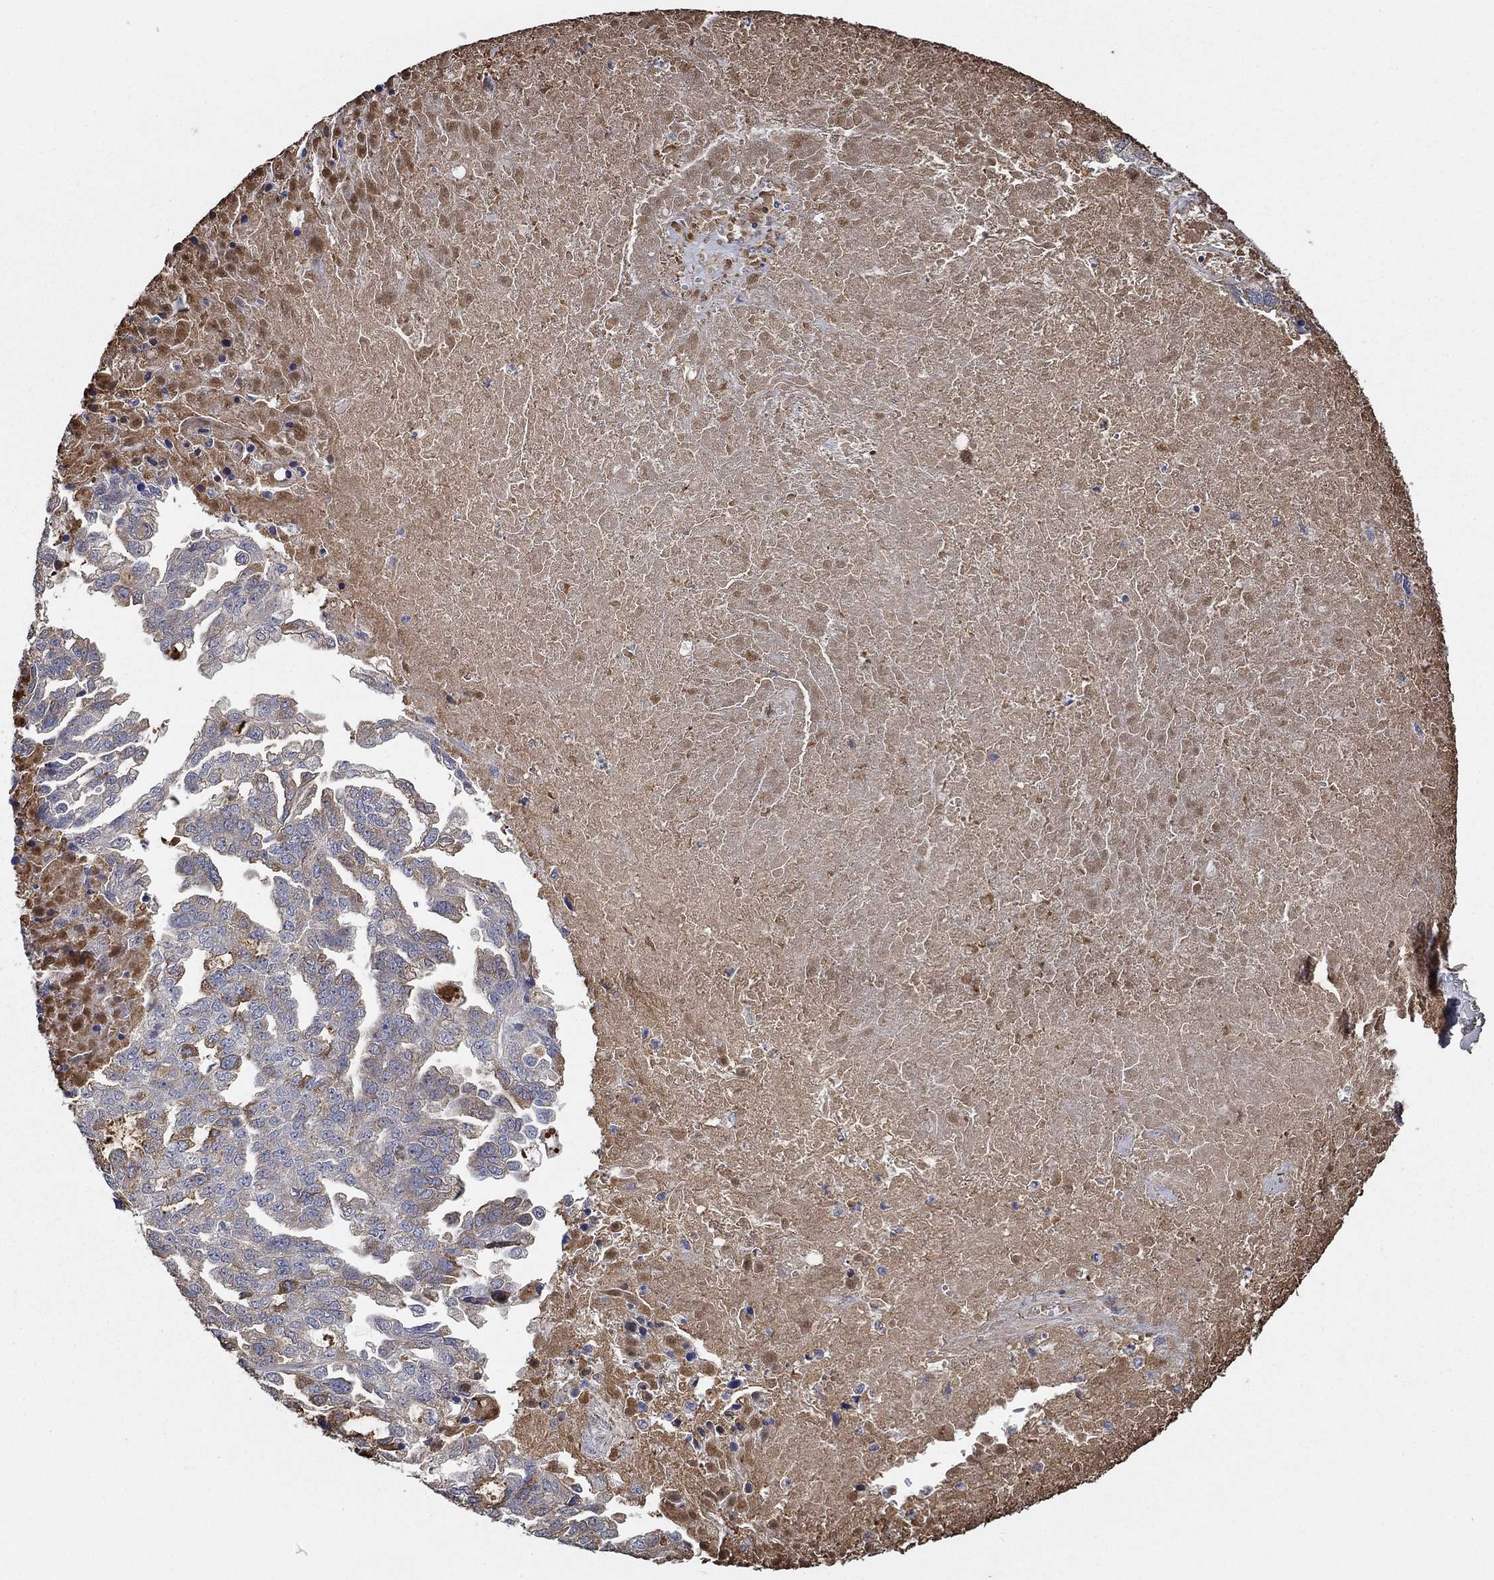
{"staining": {"intensity": "moderate", "quantity": "<25%", "location": "cytoplasmic/membranous"}, "tissue": "ovarian cancer", "cell_type": "Tumor cells", "image_type": "cancer", "snomed": [{"axis": "morphology", "description": "Cystadenocarcinoma, serous, NOS"}, {"axis": "topography", "description": "Ovary"}], "caption": "Protein staining of ovarian serous cystadenocarcinoma tissue reveals moderate cytoplasmic/membranous positivity in approximately <25% of tumor cells.", "gene": "IL10", "patient": {"sex": "female", "age": 51}}